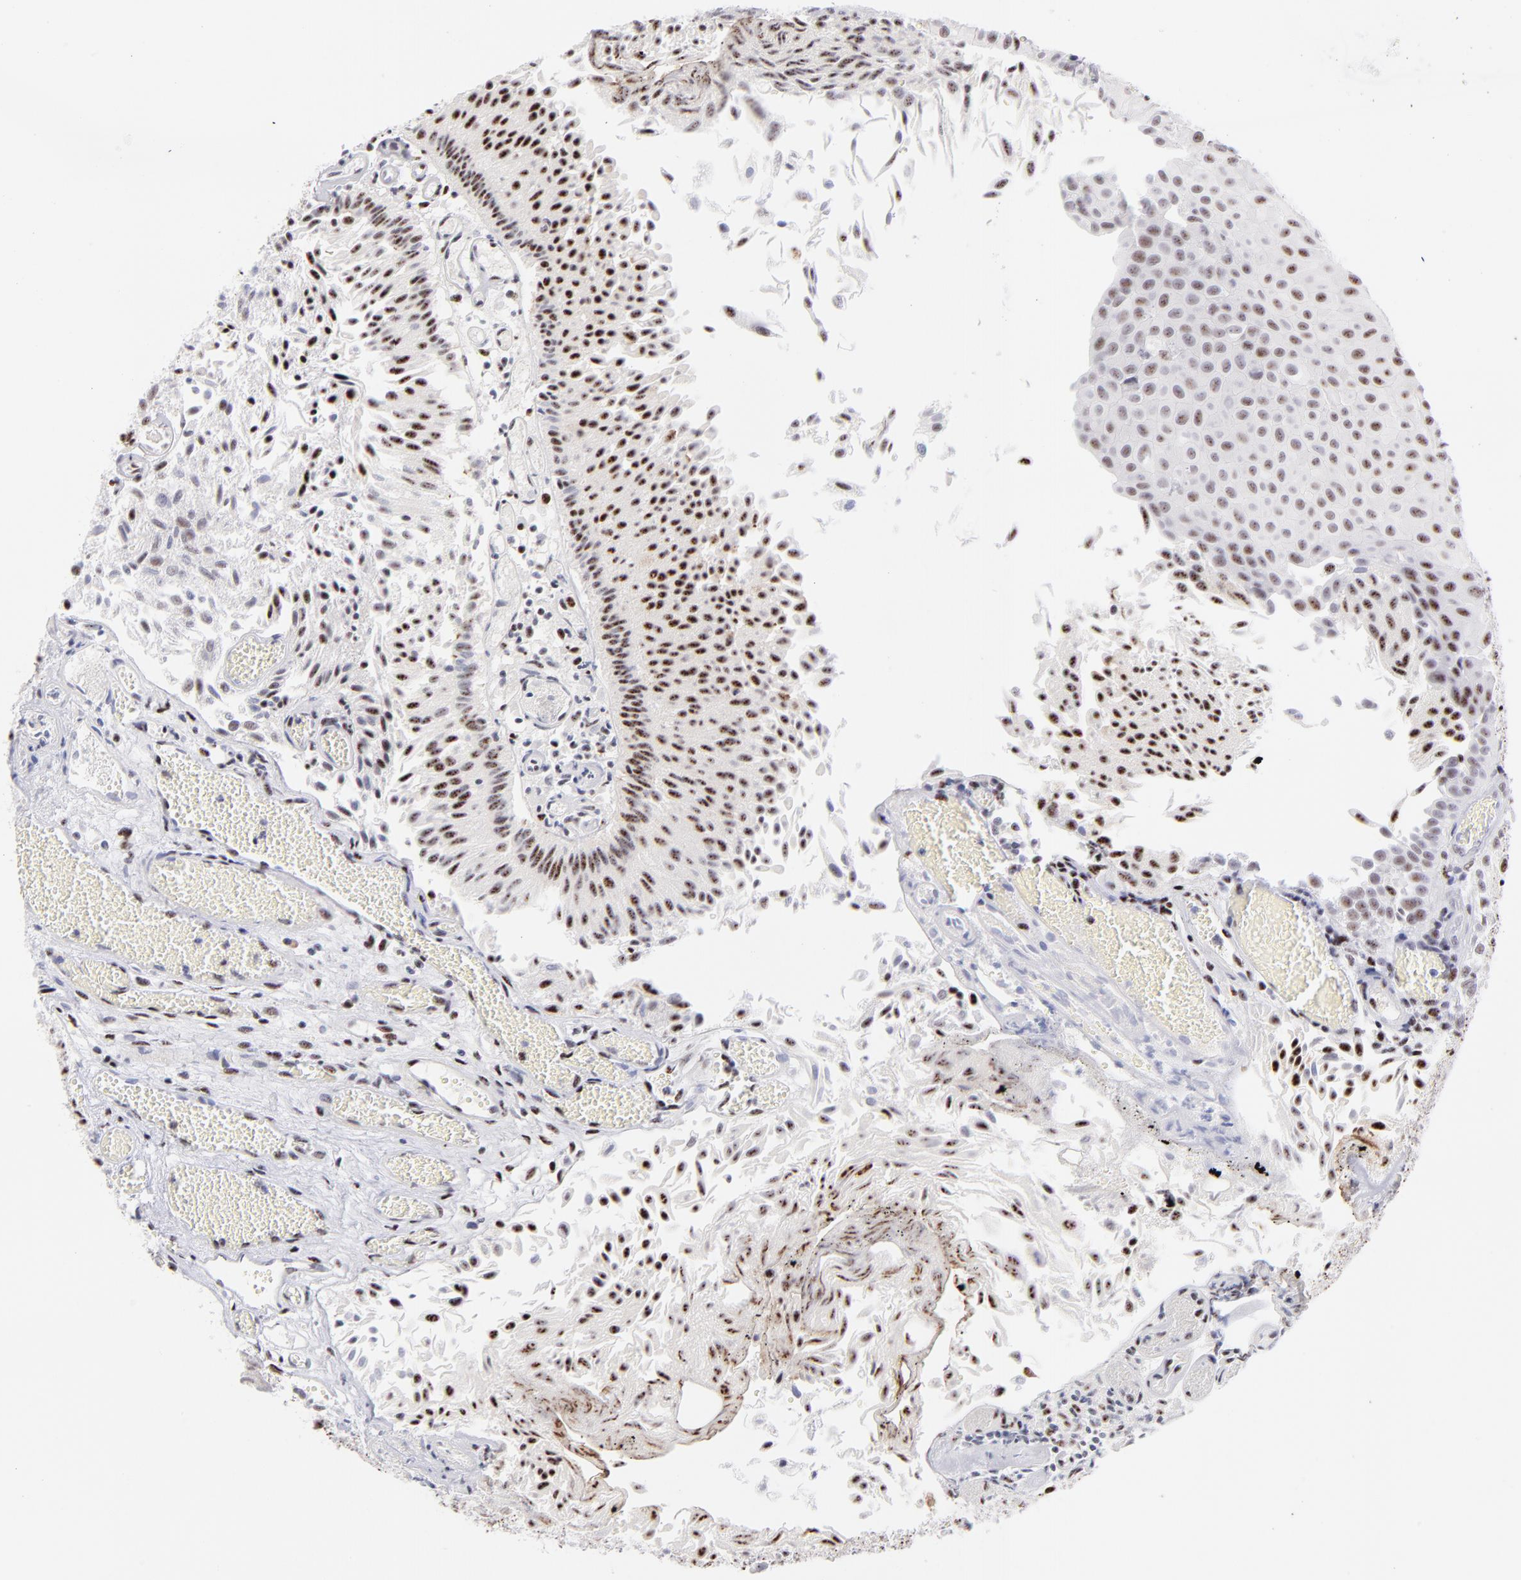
{"staining": {"intensity": "moderate", "quantity": "25%-75%", "location": "nuclear"}, "tissue": "urothelial cancer", "cell_type": "Tumor cells", "image_type": "cancer", "snomed": [{"axis": "morphology", "description": "Urothelial carcinoma, Low grade"}, {"axis": "topography", "description": "Urinary bladder"}], "caption": "IHC staining of urothelial cancer, which displays medium levels of moderate nuclear positivity in approximately 25%-75% of tumor cells indicating moderate nuclear protein positivity. The staining was performed using DAB (brown) for protein detection and nuclei were counterstained in hematoxylin (blue).", "gene": "CDC25C", "patient": {"sex": "male", "age": 86}}